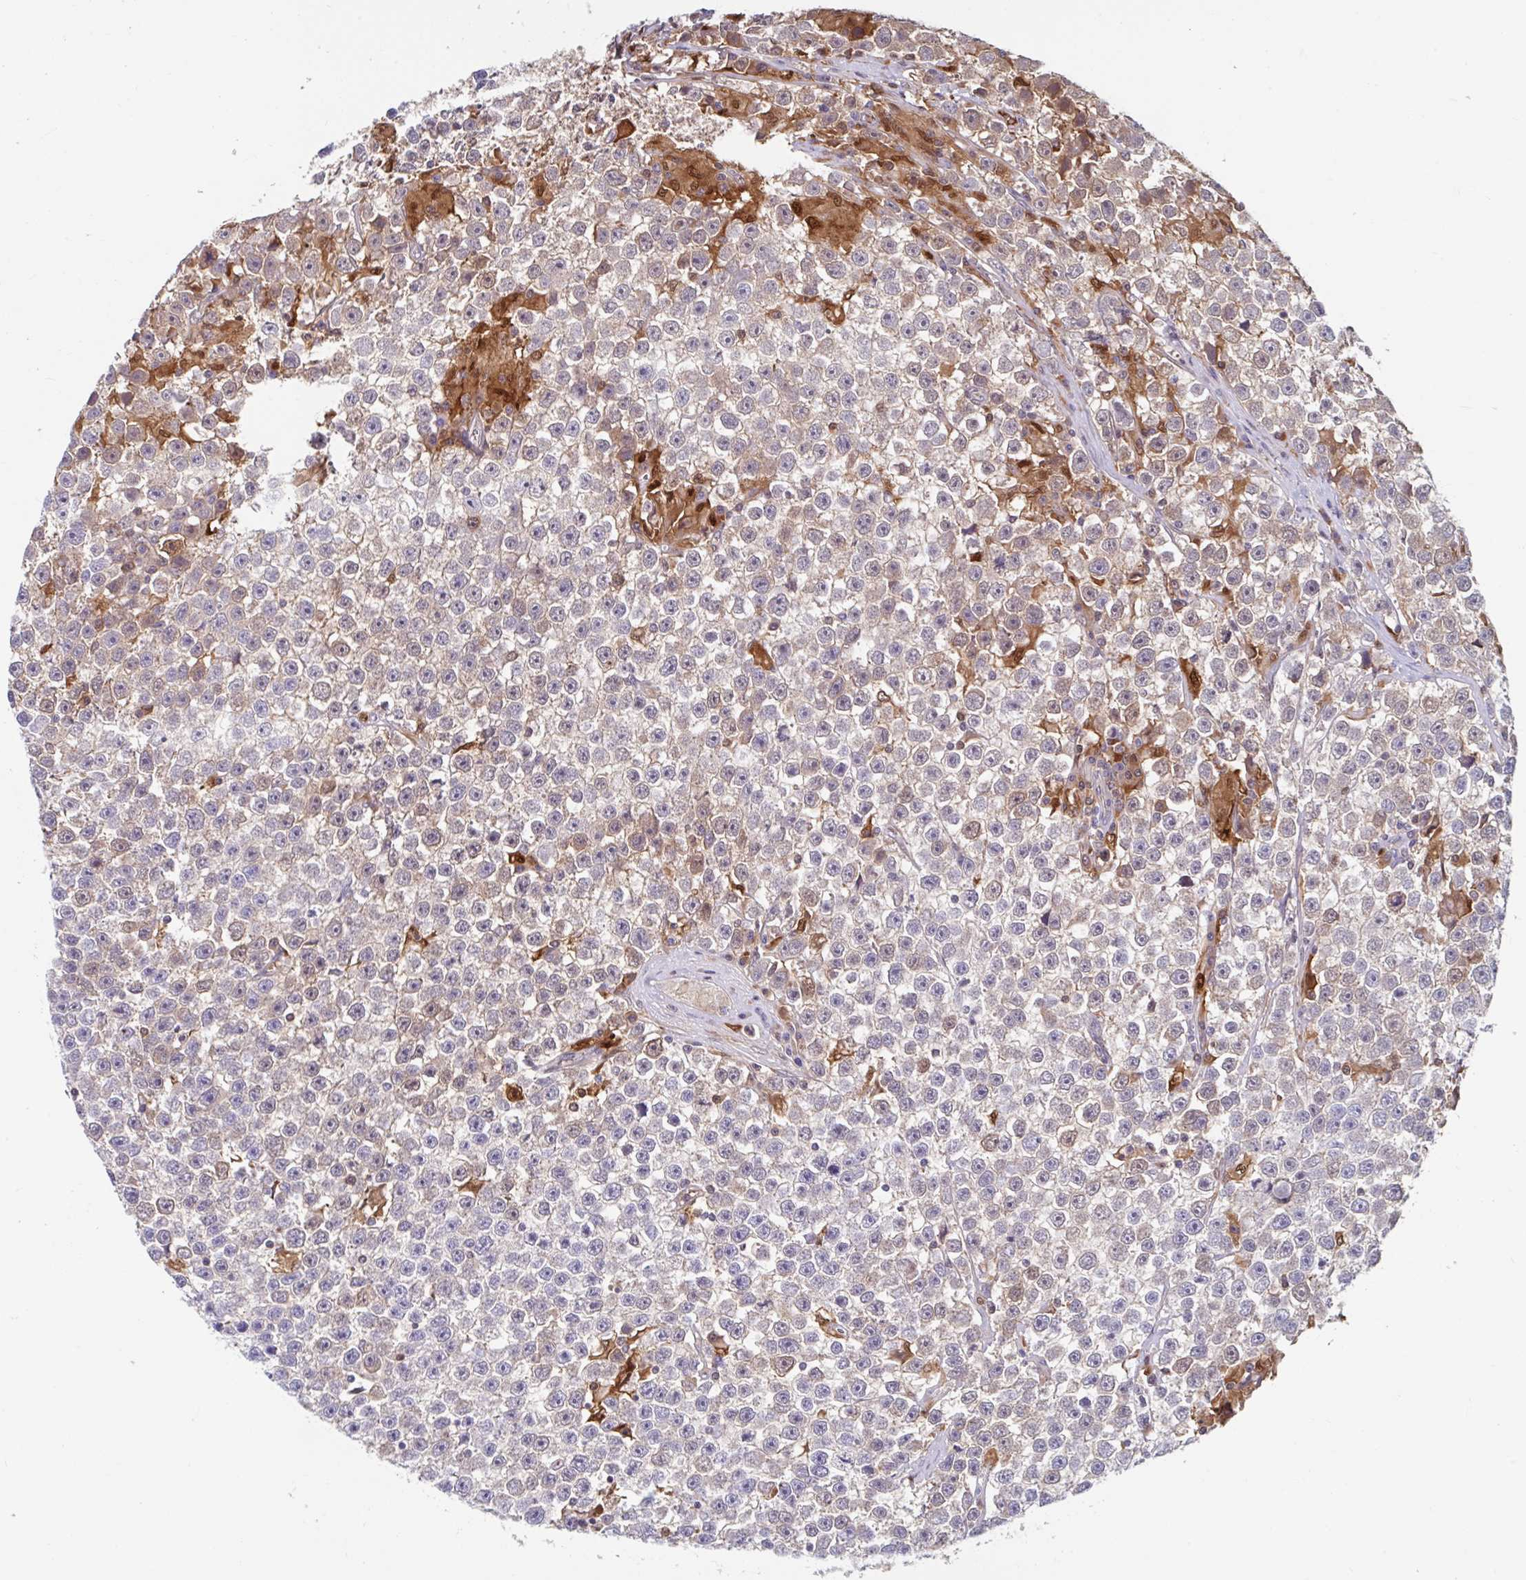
{"staining": {"intensity": "negative", "quantity": "none", "location": "none"}, "tissue": "testis cancer", "cell_type": "Tumor cells", "image_type": "cancer", "snomed": [{"axis": "morphology", "description": "Seminoma, NOS"}, {"axis": "topography", "description": "Testis"}], "caption": "Immunohistochemistry of testis cancer displays no positivity in tumor cells.", "gene": "BLVRA", "patient": {"sex": "male", "age": 31}}